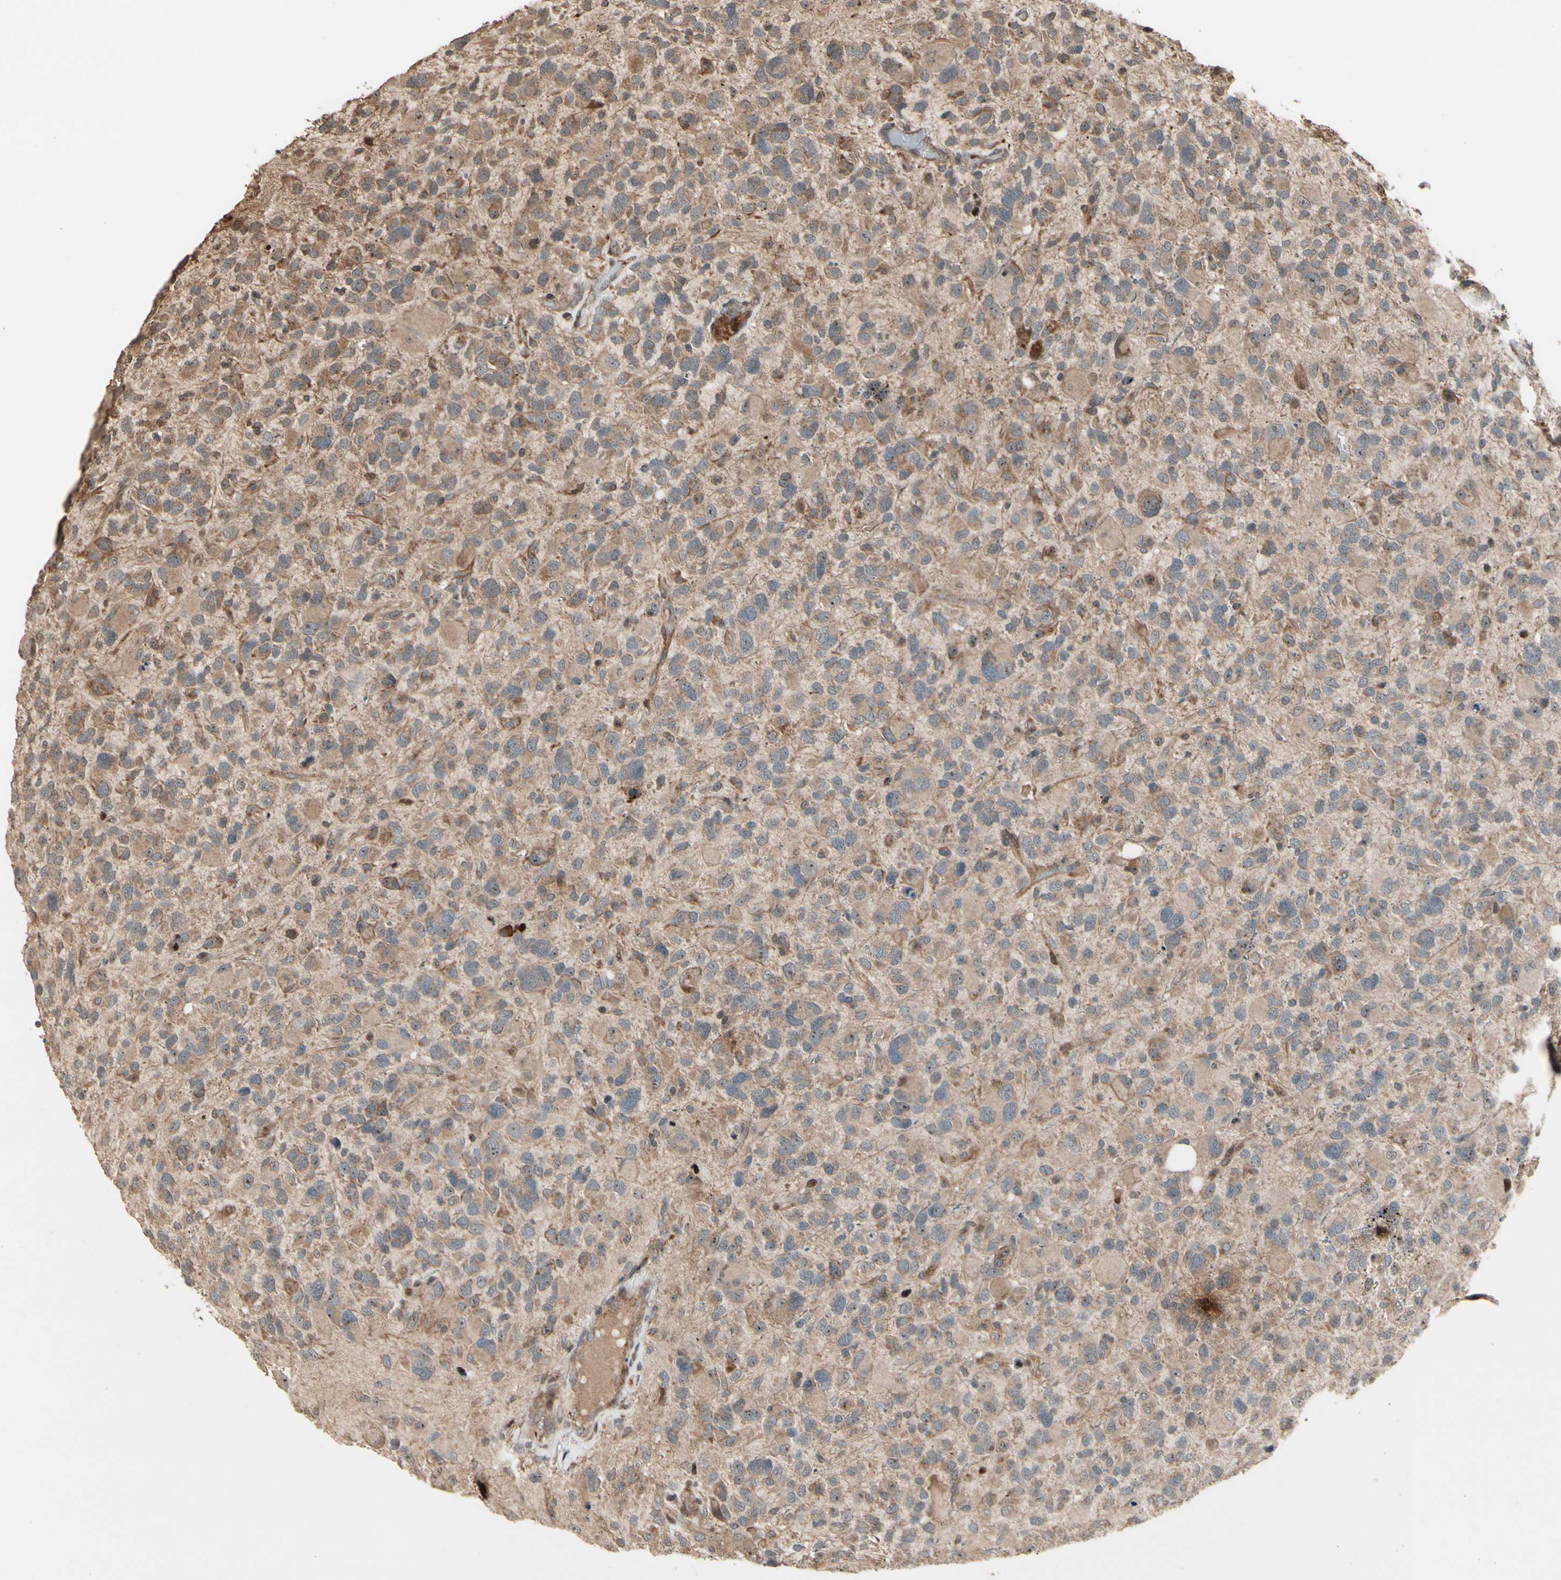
{"staining": {"intensity": "weak", "quantity": ">75%", "location": "cytoplasmic/membranous,nuclear"}, "tissue": "glioma", "cell_type": "Tumor cells", "image_type": "cancer", "snomed": [{"axis": "morphology", "description": "Glioma, malignant, High grade"}, {"axis": "topography", "description": "Brain"}], "caption": "Protein expression analysis of human glioma reveals weak cytoplasmic/membranous and nuclear expression in approximately >75% of tumor cells.", "gene": "CSF1R", "patient": {"sex": "male", "age": 48}}